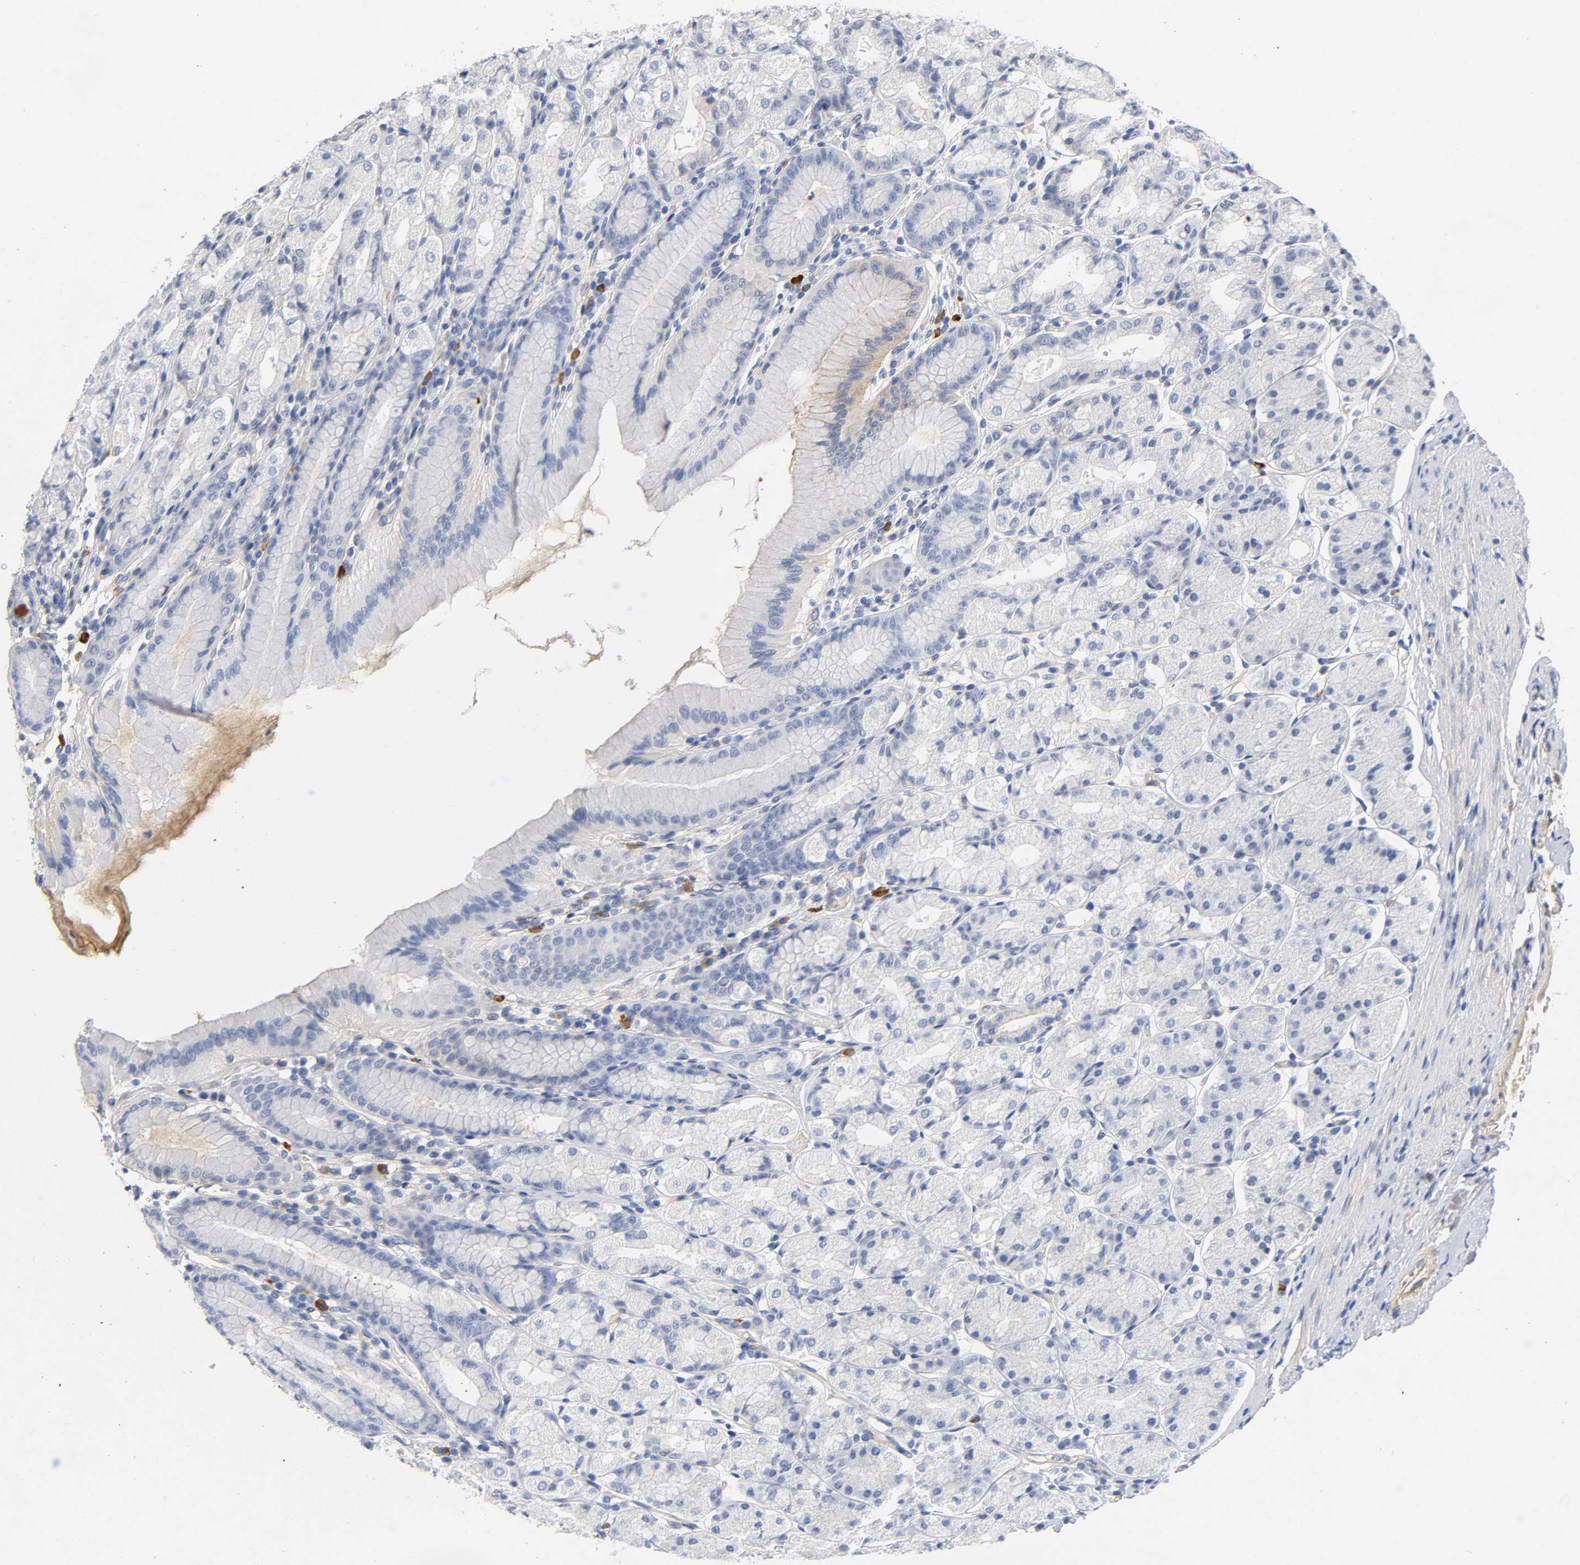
{"staining": {"intensity": "negative", "quantity": "none", "location": "none"}, "tissue": "stomach", "cell_type": "Glandular cells", "image_type": "normal", "snomed": [{"axis": "morphology", "description": "Normal tissue, NOS"}, {"axis": "topography", "description": "Stomach, upper"}], "caption": "DAB immunohistochemical staining of benign stomach exhibits no significant staining in glandular cells.", "gene": "TNC", "patient": {"sex": "male", "age": 68}}